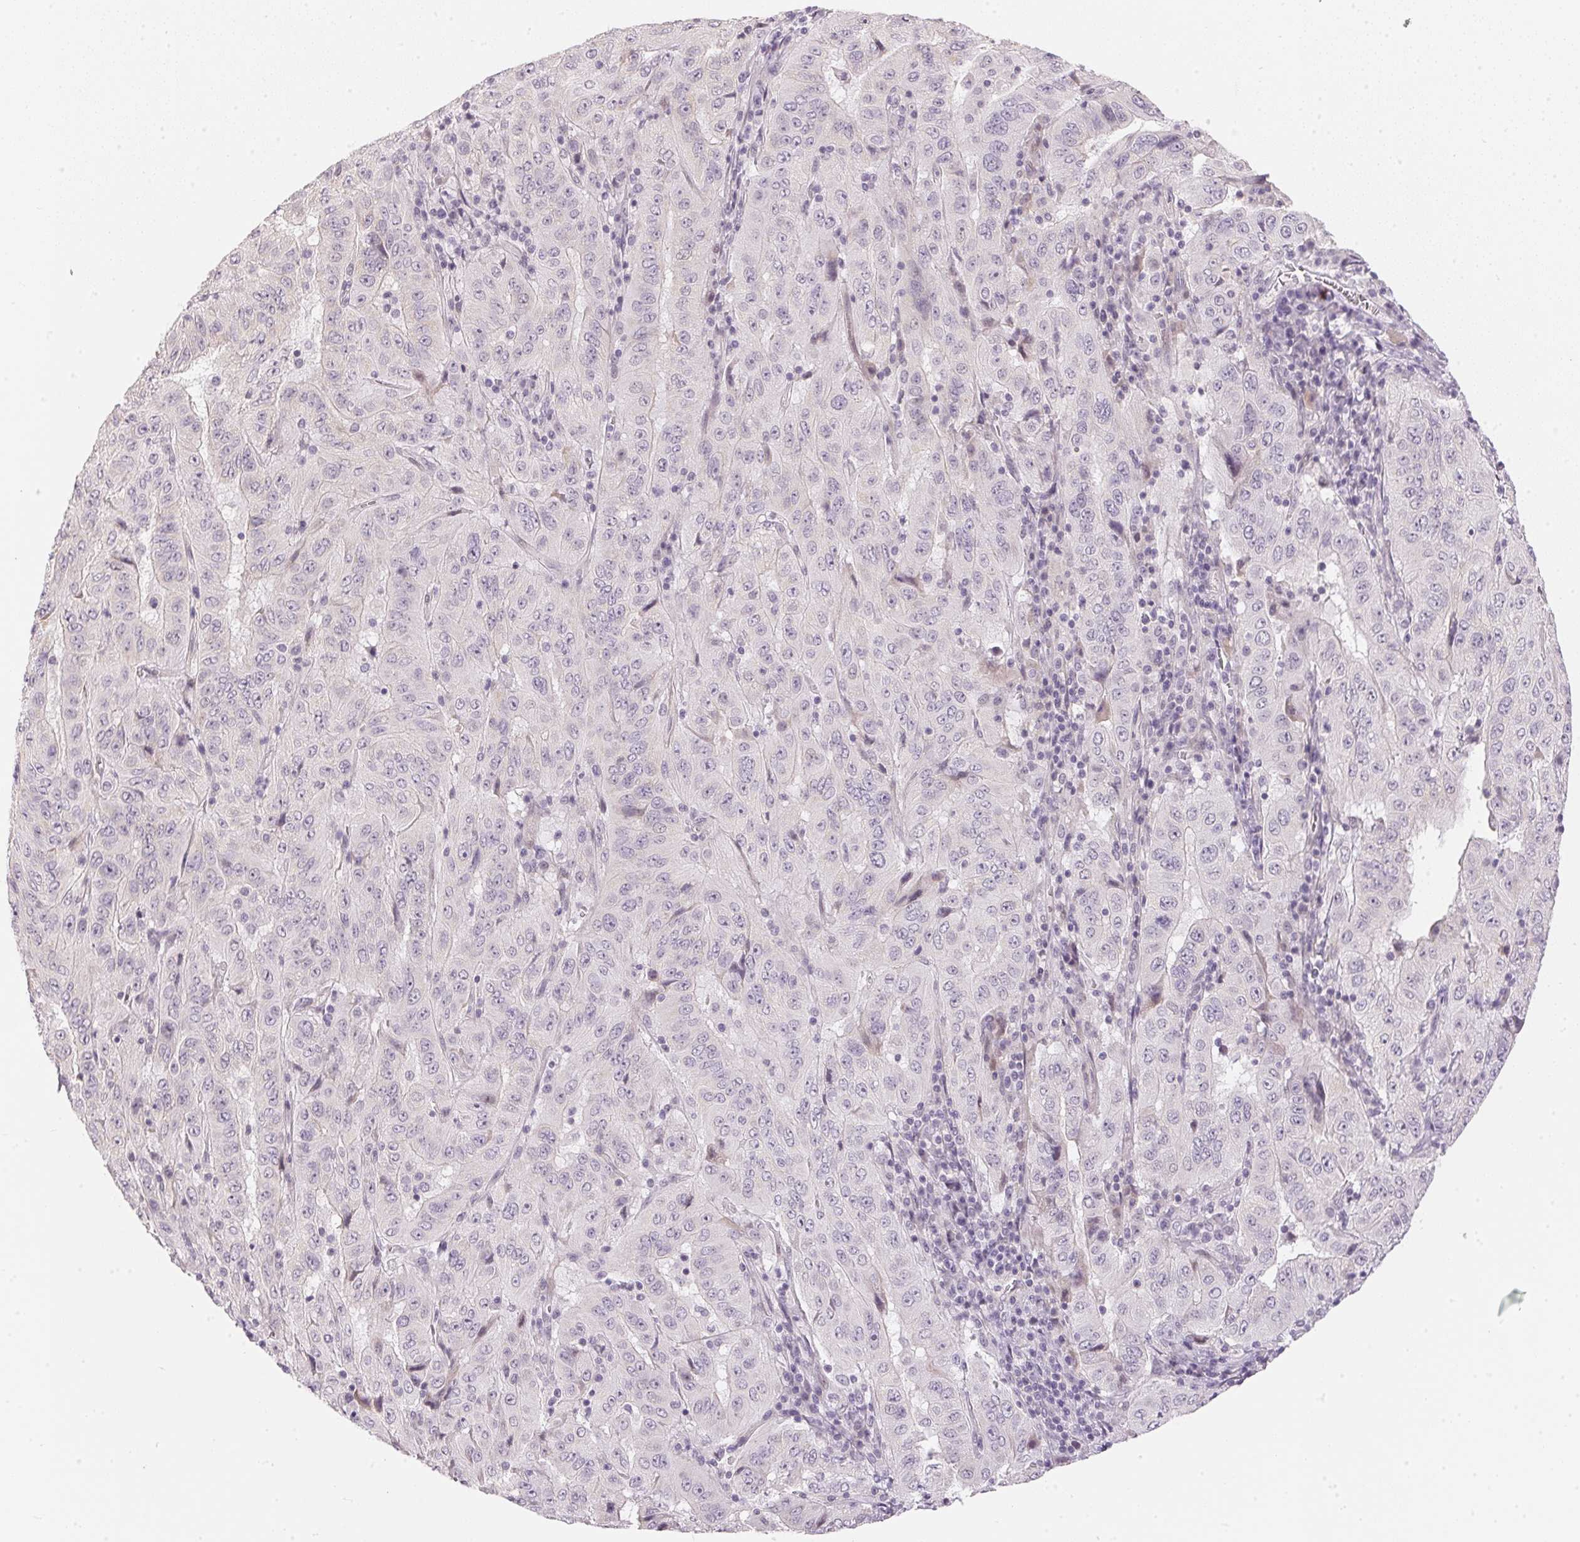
{"staining": {"intensity": "negative", "quantity": "none", "location": "none"}, "tissue": "pancreatic cancer", "cell_type": "Tumor cells", "image_type": "cancer", "snomed": [{"axis": "morphology", "description": "Adenocarcinoma, NOS"}, {"axis": "topography", "description": "Pancreas"}], "caption": "There is no significant expression in tumor cells of pancreatic adenocarcinoma.", "gene": "GDAP1L1", "patient": {"sex": "male", "age": 63}}